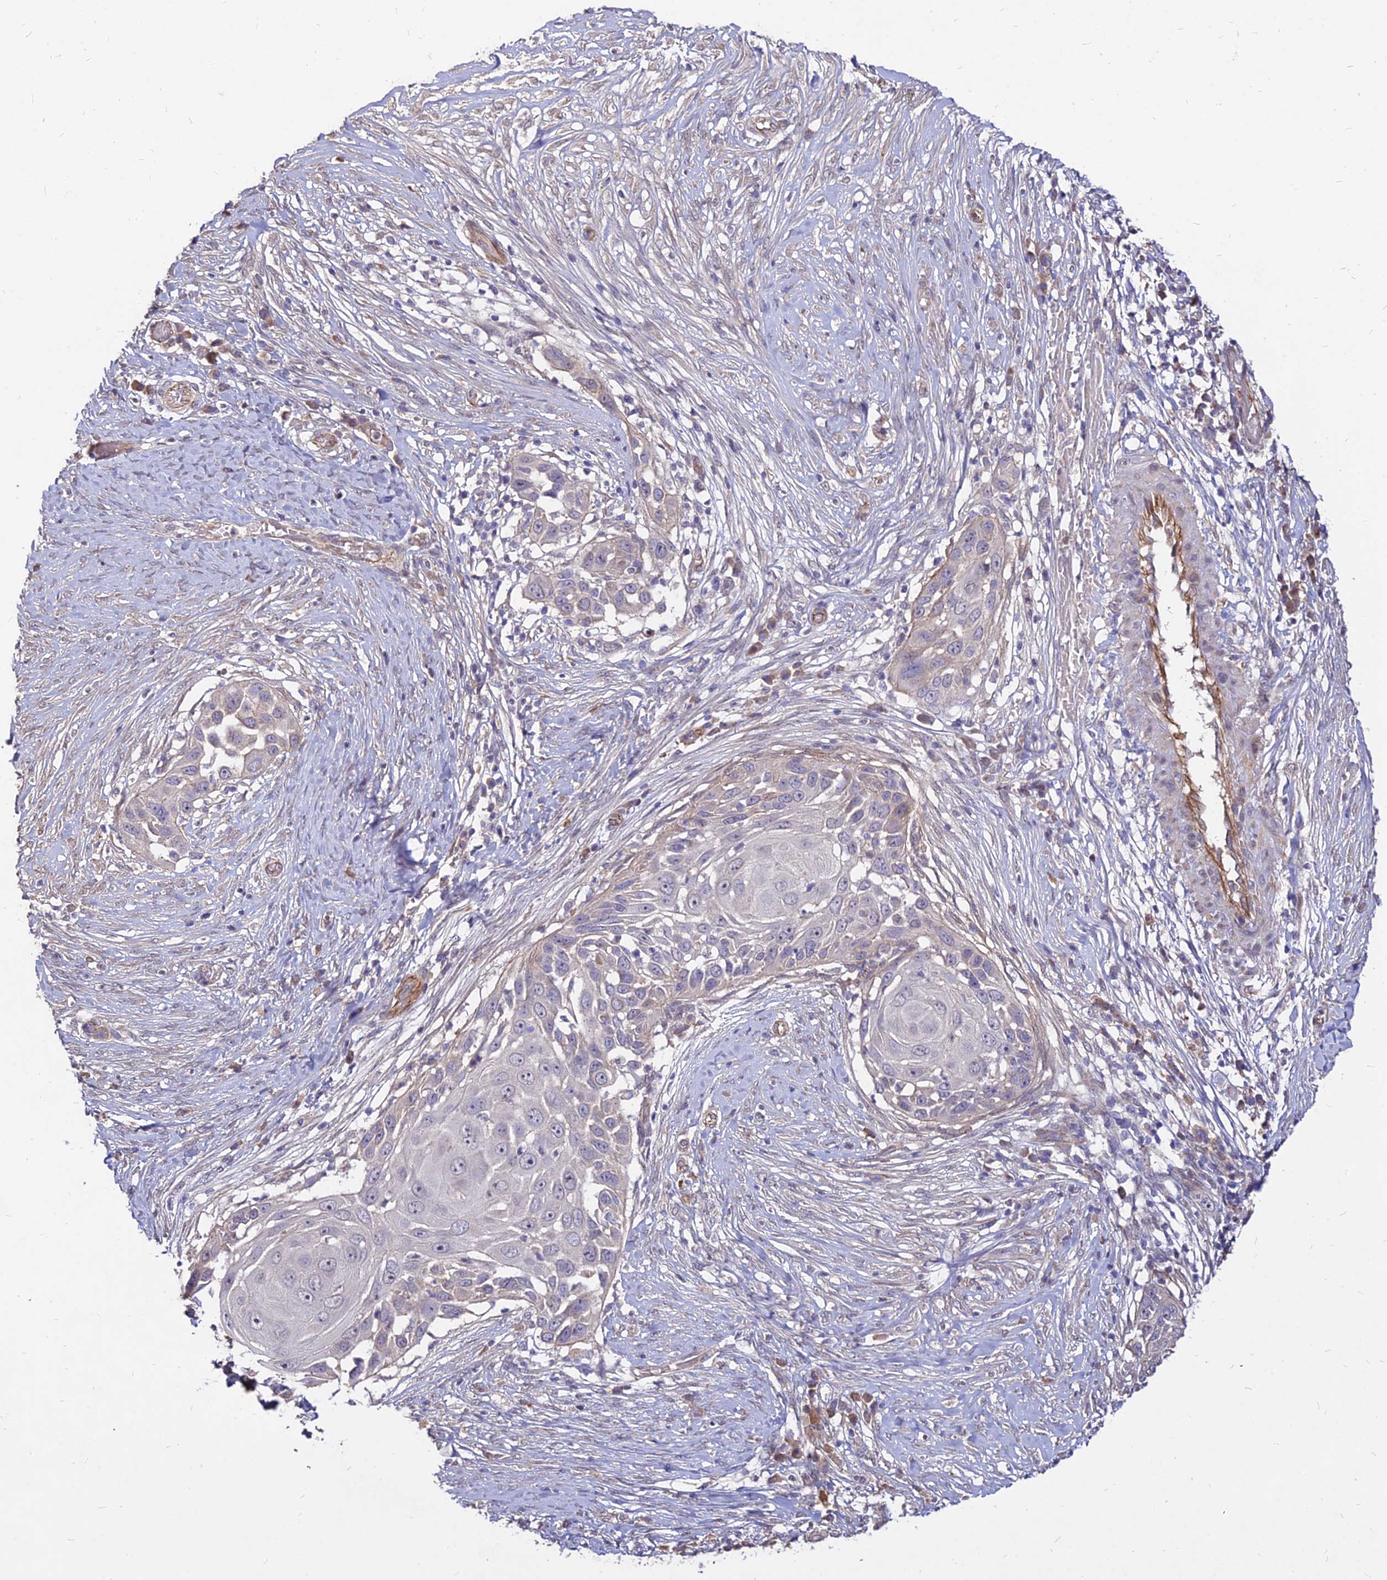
{"staining": {"intensity": "negative", "quantity": "none", "location": "none"}, "tissue": "skin cancer", "cell_type": "Tumor cells", "image_type": "cancer", "snomed": [{"axis": "morphology", "description": "Squamous cell carcinoma, NOS"}, {"axis": "topography", "description": "Skin"}], "caption": "High power microscopy image of an immunohistochemistry histopathology image of squamous cell carcinoma (skin), revealing no significant staining in tumor cells. (Immunohistochemistry (ihc), brightfield microscopy, high magnification).", "gene": "C11orf68", "patient": {"sex": "female", "age": 44}}